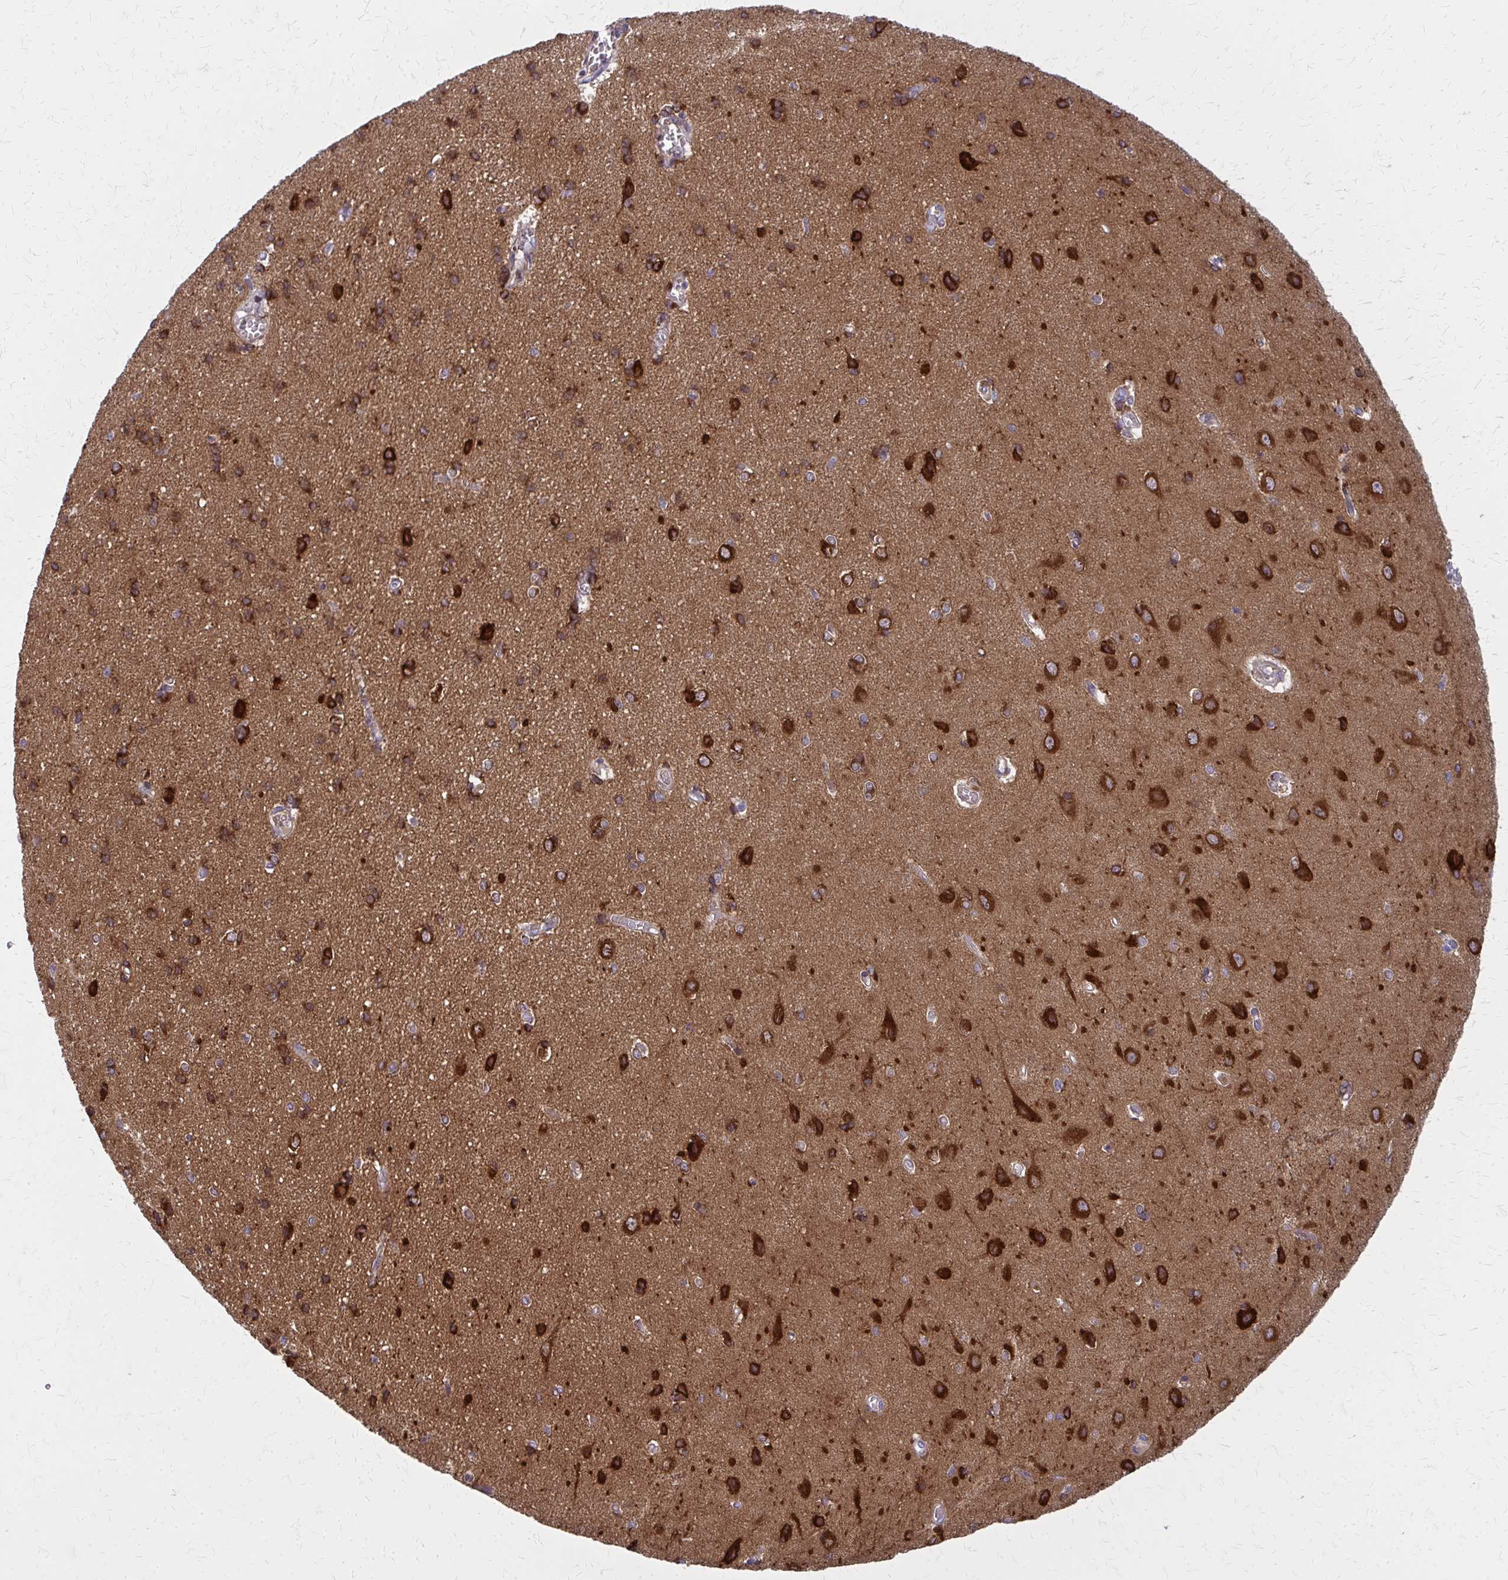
{"staining": {"intensity": "moderate", "quantity": "<25%", "location": "cytoplasmic/membranous"}, "tissue": "cerebral cortex", "cell_type": "Endothelial cells", "image_type": "normal", "snomed": [{"axis": "morphology", "description": "Normal tissue, NOS"}, {"axis": "topography", "description": "Cerebral cortex"}], "caption": "Immunohistochemistry of benign cerebral cortex reveals low levels of moderate cytoplasmic/membranous positivity in approximately <25% of endothelial cells.", "gene": "MCCC1", "patient": {"sex": "male", "age": 37}}